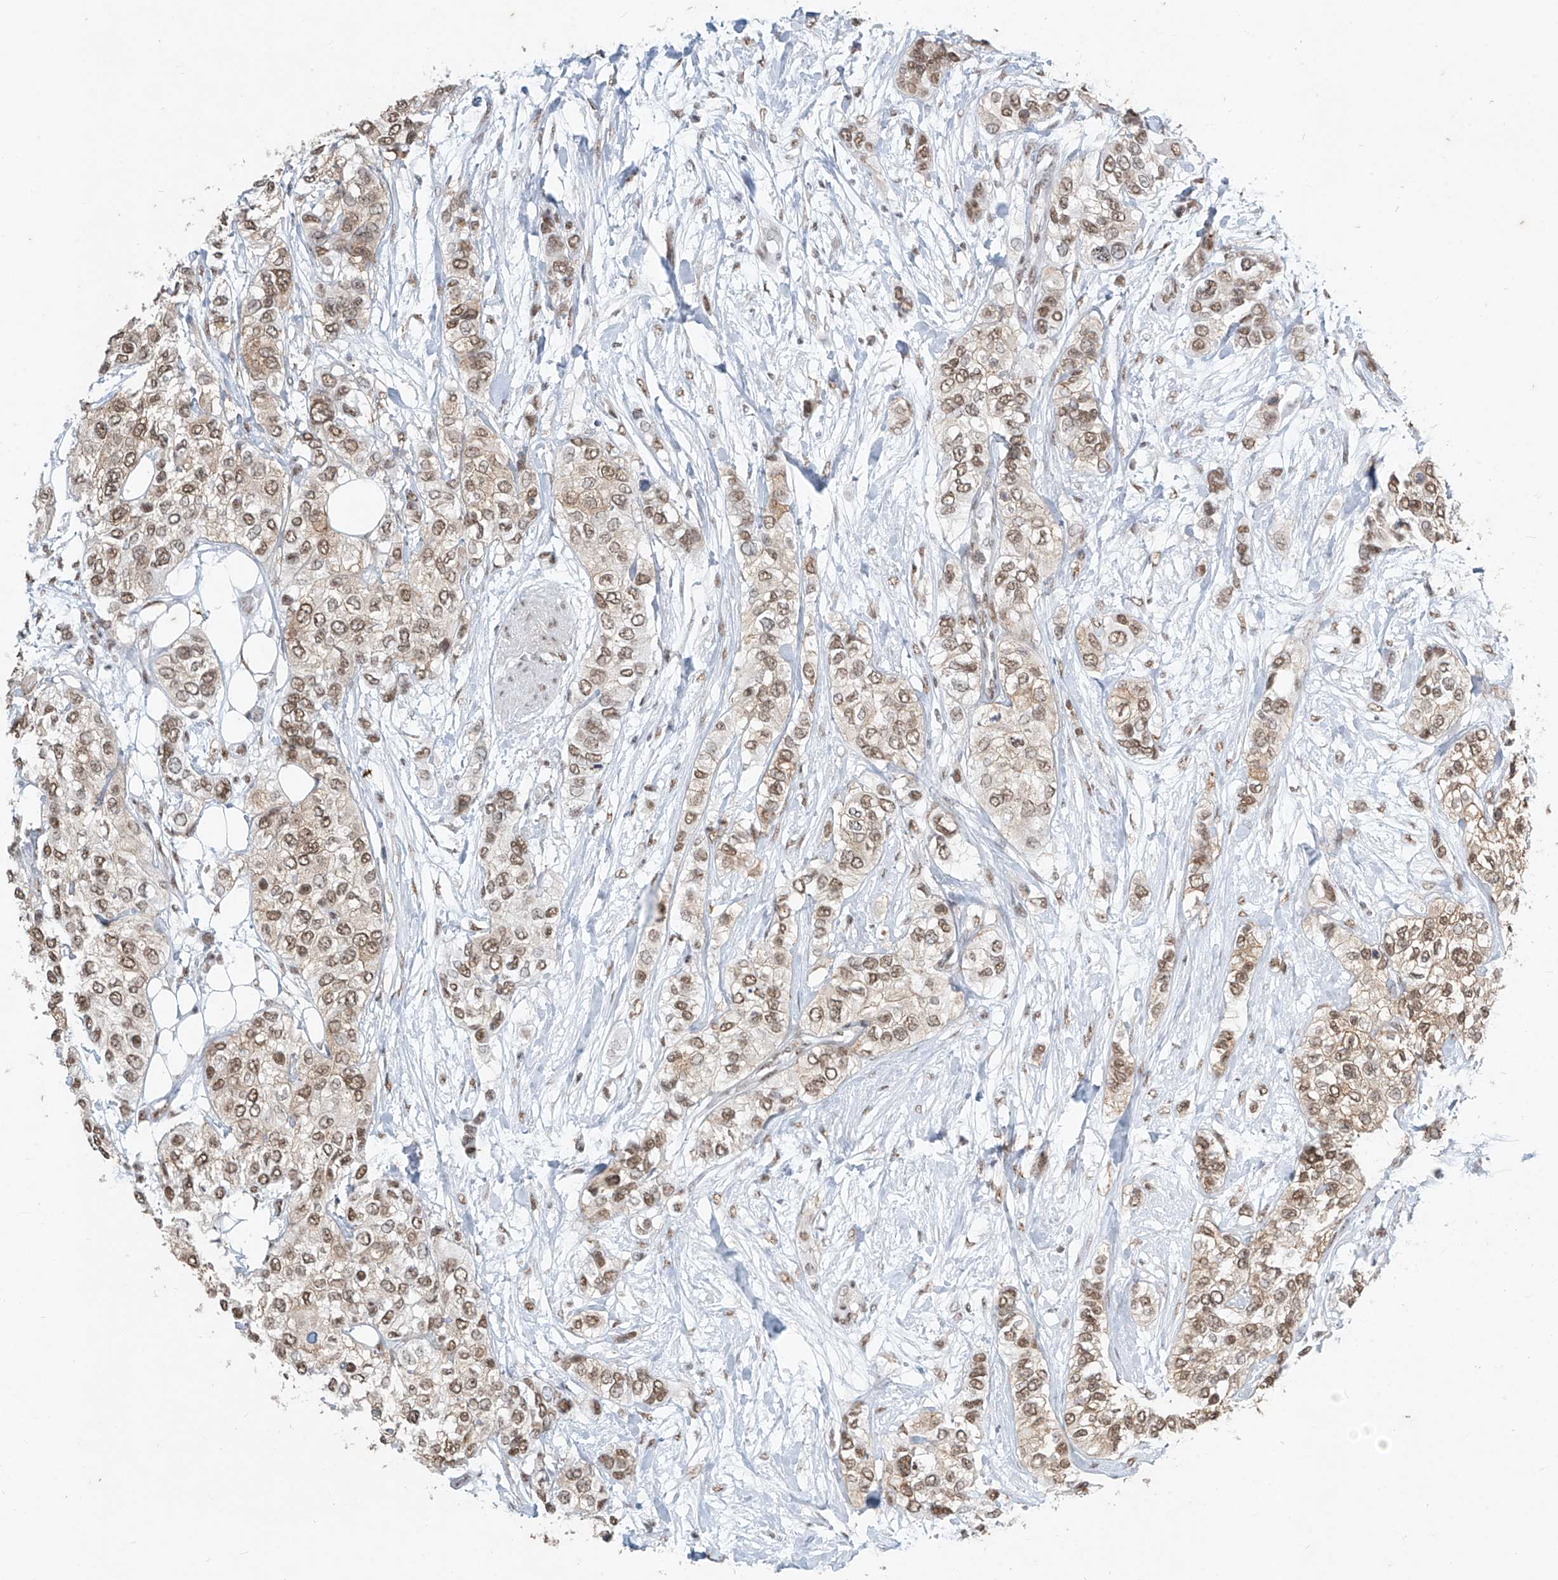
{"staining": {"intensity": "moderate", "quantity": ">75%", "location": "cytoplasmic/membranous,nuclear"}, "tissue": "urothelial cancer", "cell_type": "Tumor cells", "image_type": "cancer", "snomed": [{"axis": "morphology", "description": "Urothelial carcinoma, High grade"}, {"axis": "topography", "description": "Urinary bladder"}], "caption": "Immunohistochemical staining of human urothelial cancer exhibits medium levels of moderate cytoplasmic/membranous and nuclear staining in approximately >75% of tumor cells. (IHC, brightfield microscopy, high magnification).", "gene": "TFEC", "patient": {"sex": "female", "age": 56}}